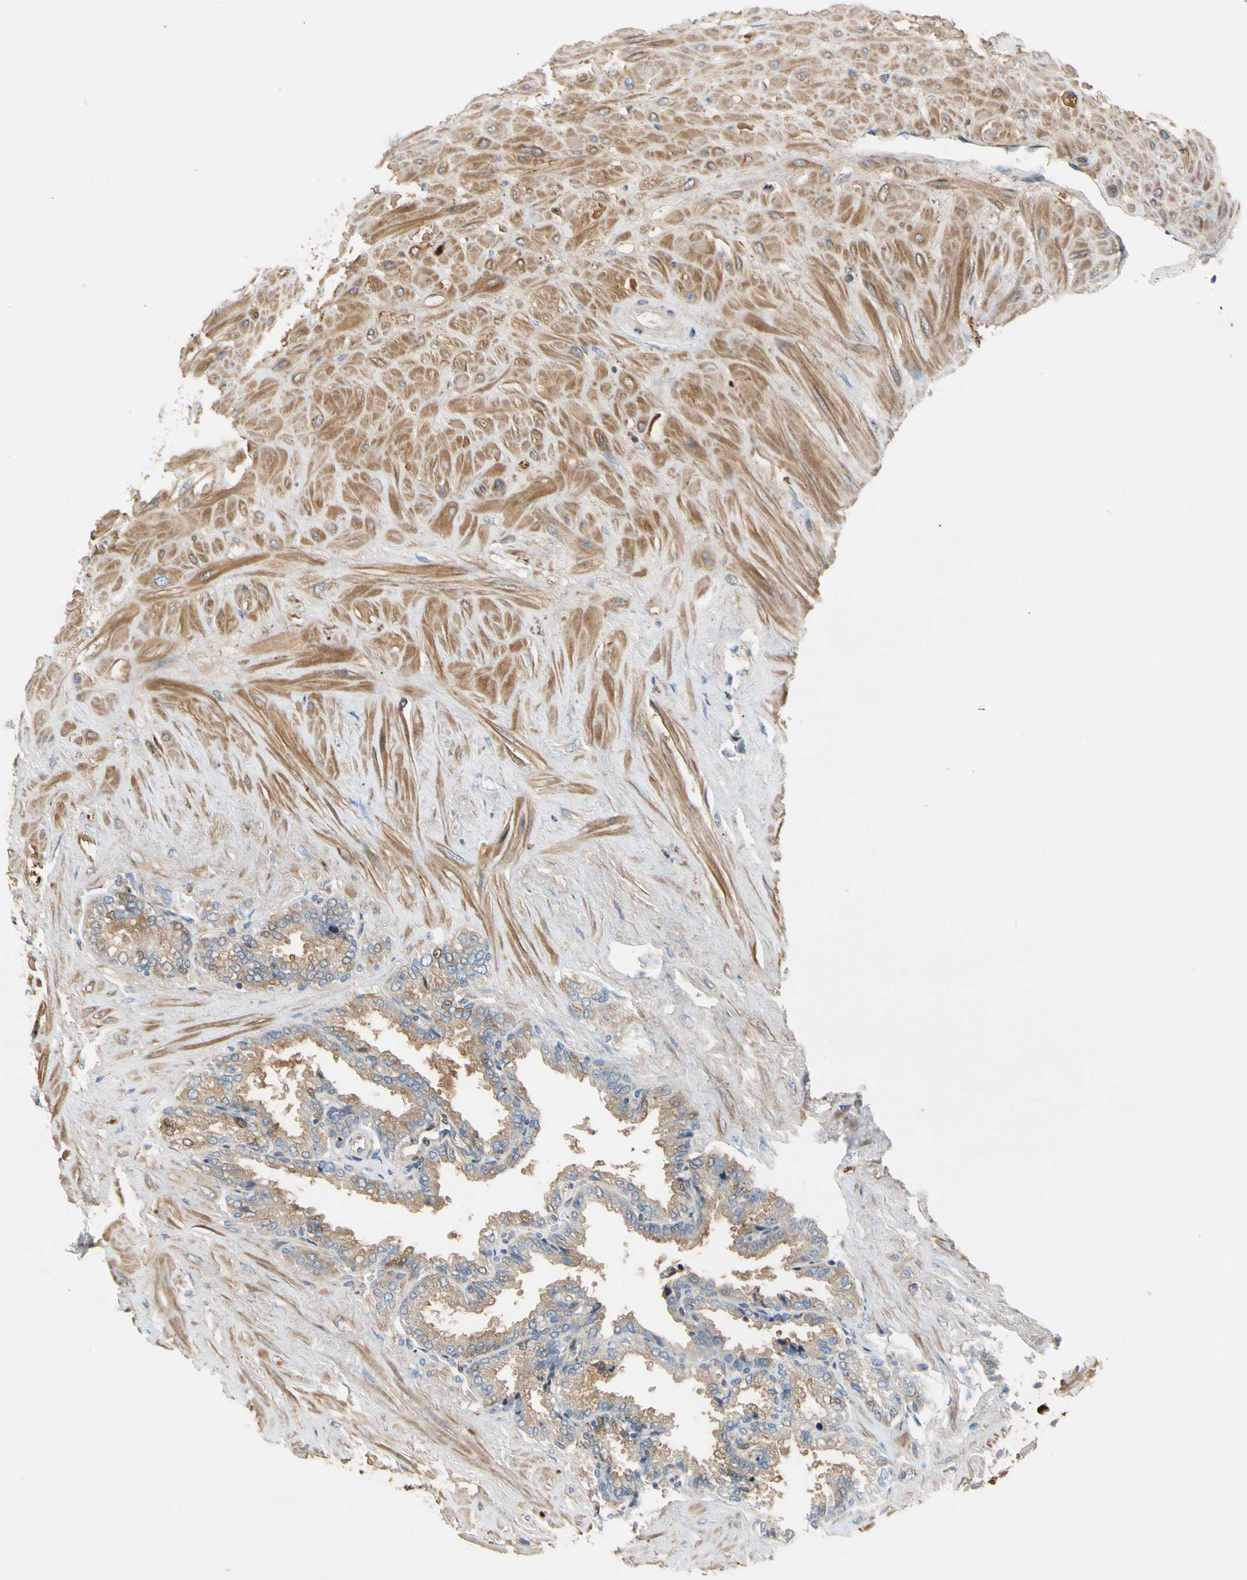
{"staining": {"intensity": "moderate", "quantity": "<25%", "location": "cytoplasmic/membranous"}, "tissue": "seminal vesicle", "cell_type": "Glandular cells", "image_type": "normal", "snomed": [{"axis": "morphology", "description": "Normal tissue, NOS"}, {"axis": "topography", "description": "Seminal veicle"}], "caption": "This histopathology image displays immunohistochemistry staining of normal seminal vesicle, with low moderate cytoplasmic/membranous expression in approximately <25% of glandular cells.", "gene": "ENTREP3", "patient": {"sex": "male", "age": 46}}